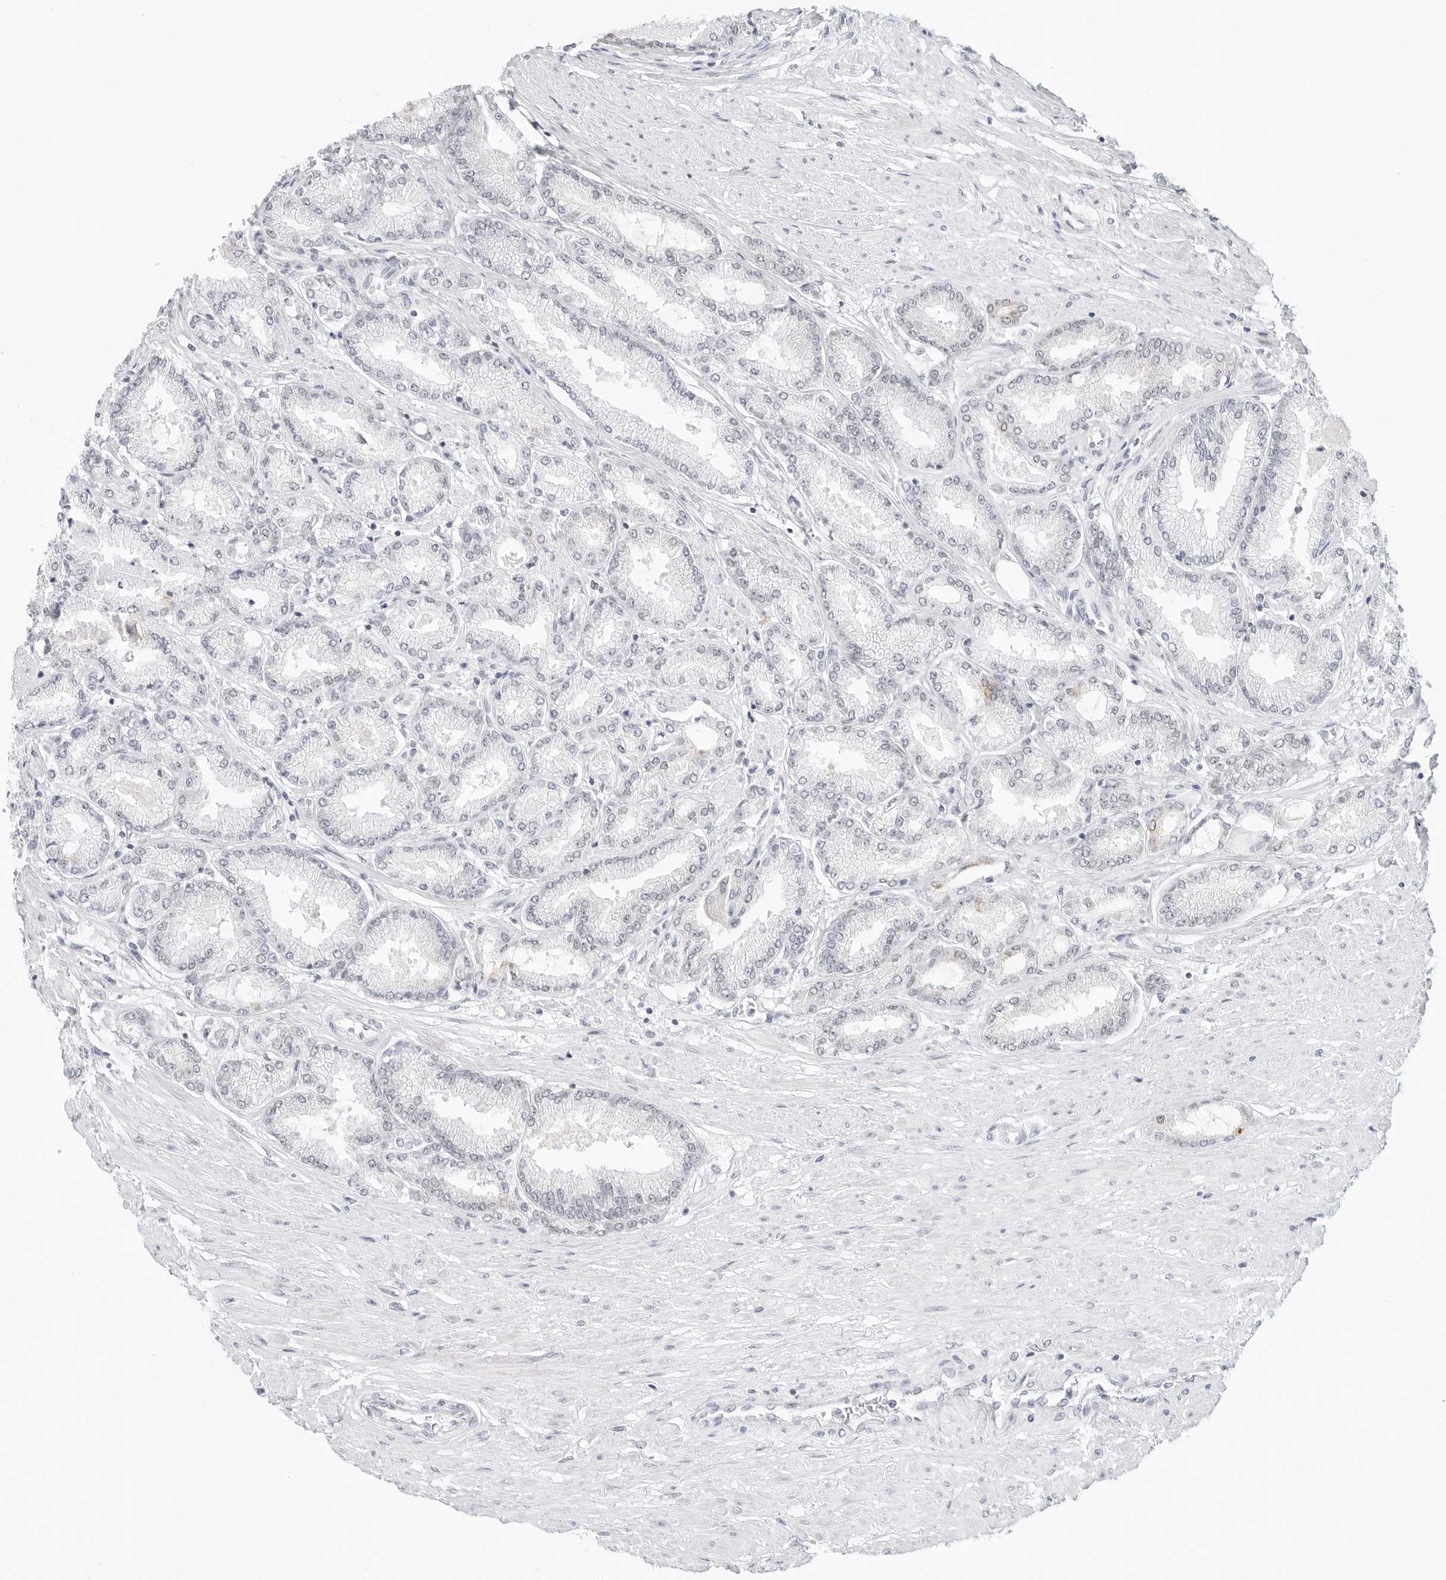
{"staining": {"intensity": "negative", "quantity": "none", "location": "none"}, "tissue": "prostate cancer", "cell_type": "Tumor cells", "image_type": "cancer", "snomed": [{"axis": "morphology", "description": "Adenocarcinoma, Low grade"}, {"axis": "topography", "description": "Prostate"}], "caption": "This is a micrograph of immunohistochemistry (IHC) staining of prostate cancer (adenocarcinoma (low-grade)), which shows no positivity in tumor cells.", "gene": "TSEN2", "patient": {"sex": "male", "age": 63}}